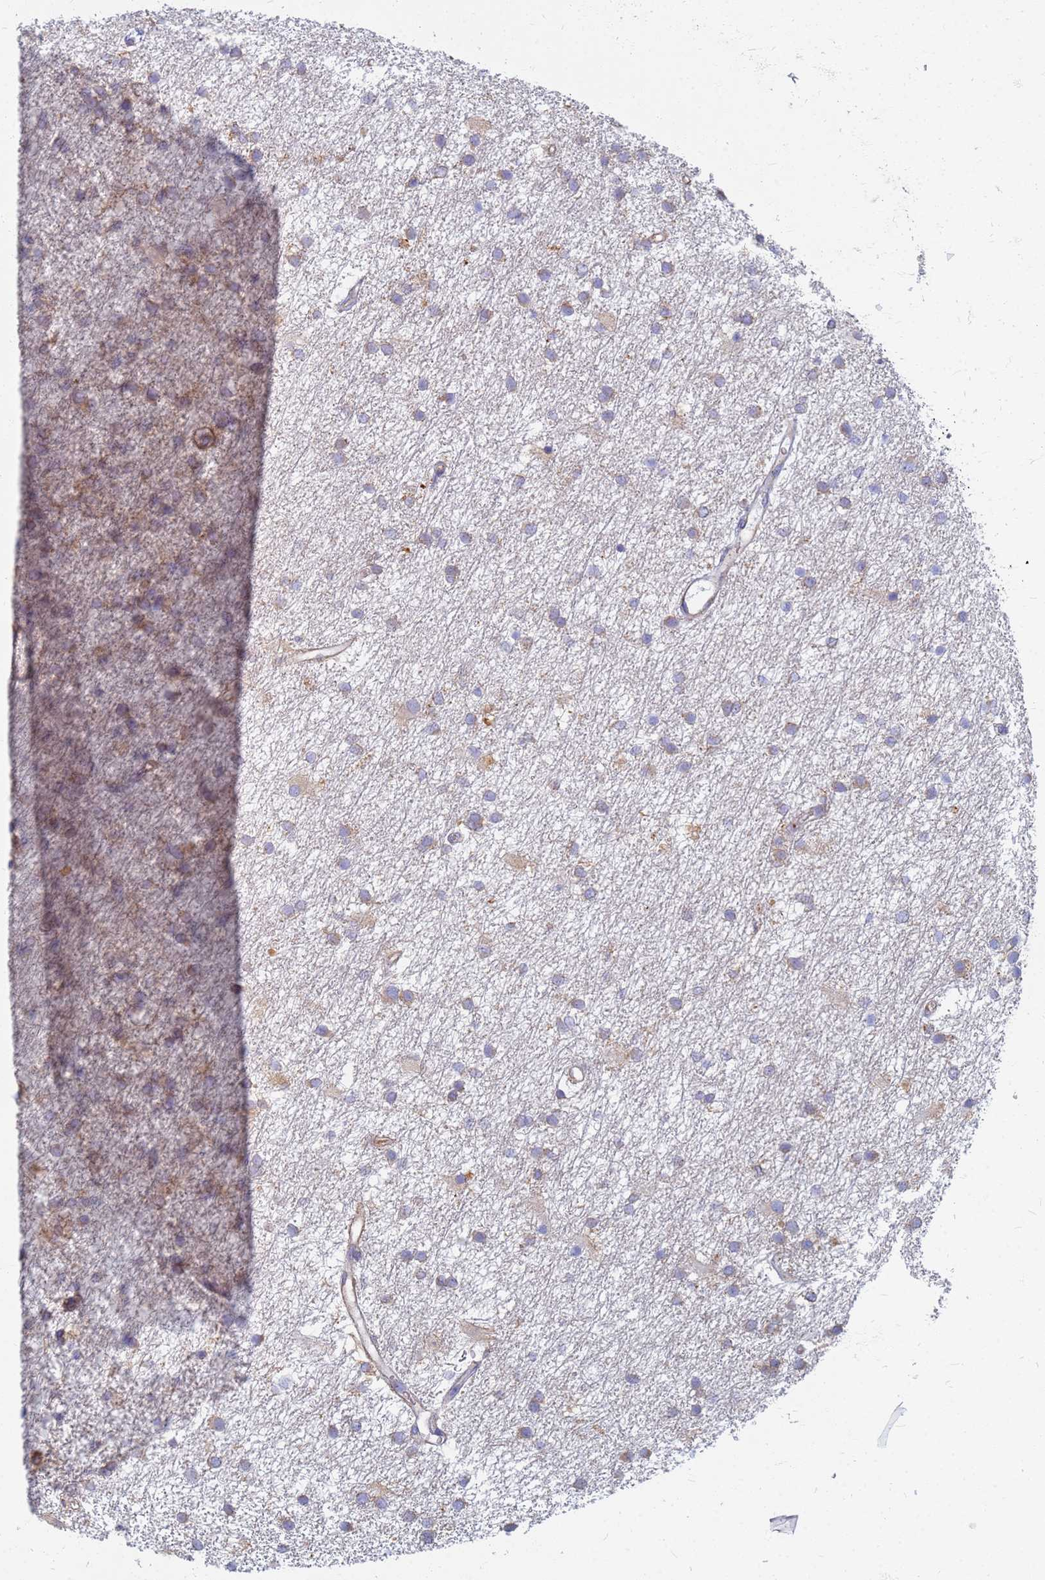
{"staining": {"intensity": "weak", "quantity": "25%-75%", "location": "cytoplasmic/membranous"}, "tissue": "glioma", "cell_type": "Tumor cells", "image_type": "cancer", "snomed": [{"axis": "morphology", "description": "Glioma, malignant, High grade"}, {"axis": "topography", "description": "Brain"}], "caption": "This image shows immunohistochemistry staining of malignant high-grade glioma, with low weak cytoplasmic/membranous staining in approximately 25%-75% of tumor cells.", "gene": "EEA1", "patient": {"sex": "male", "age": 77}}